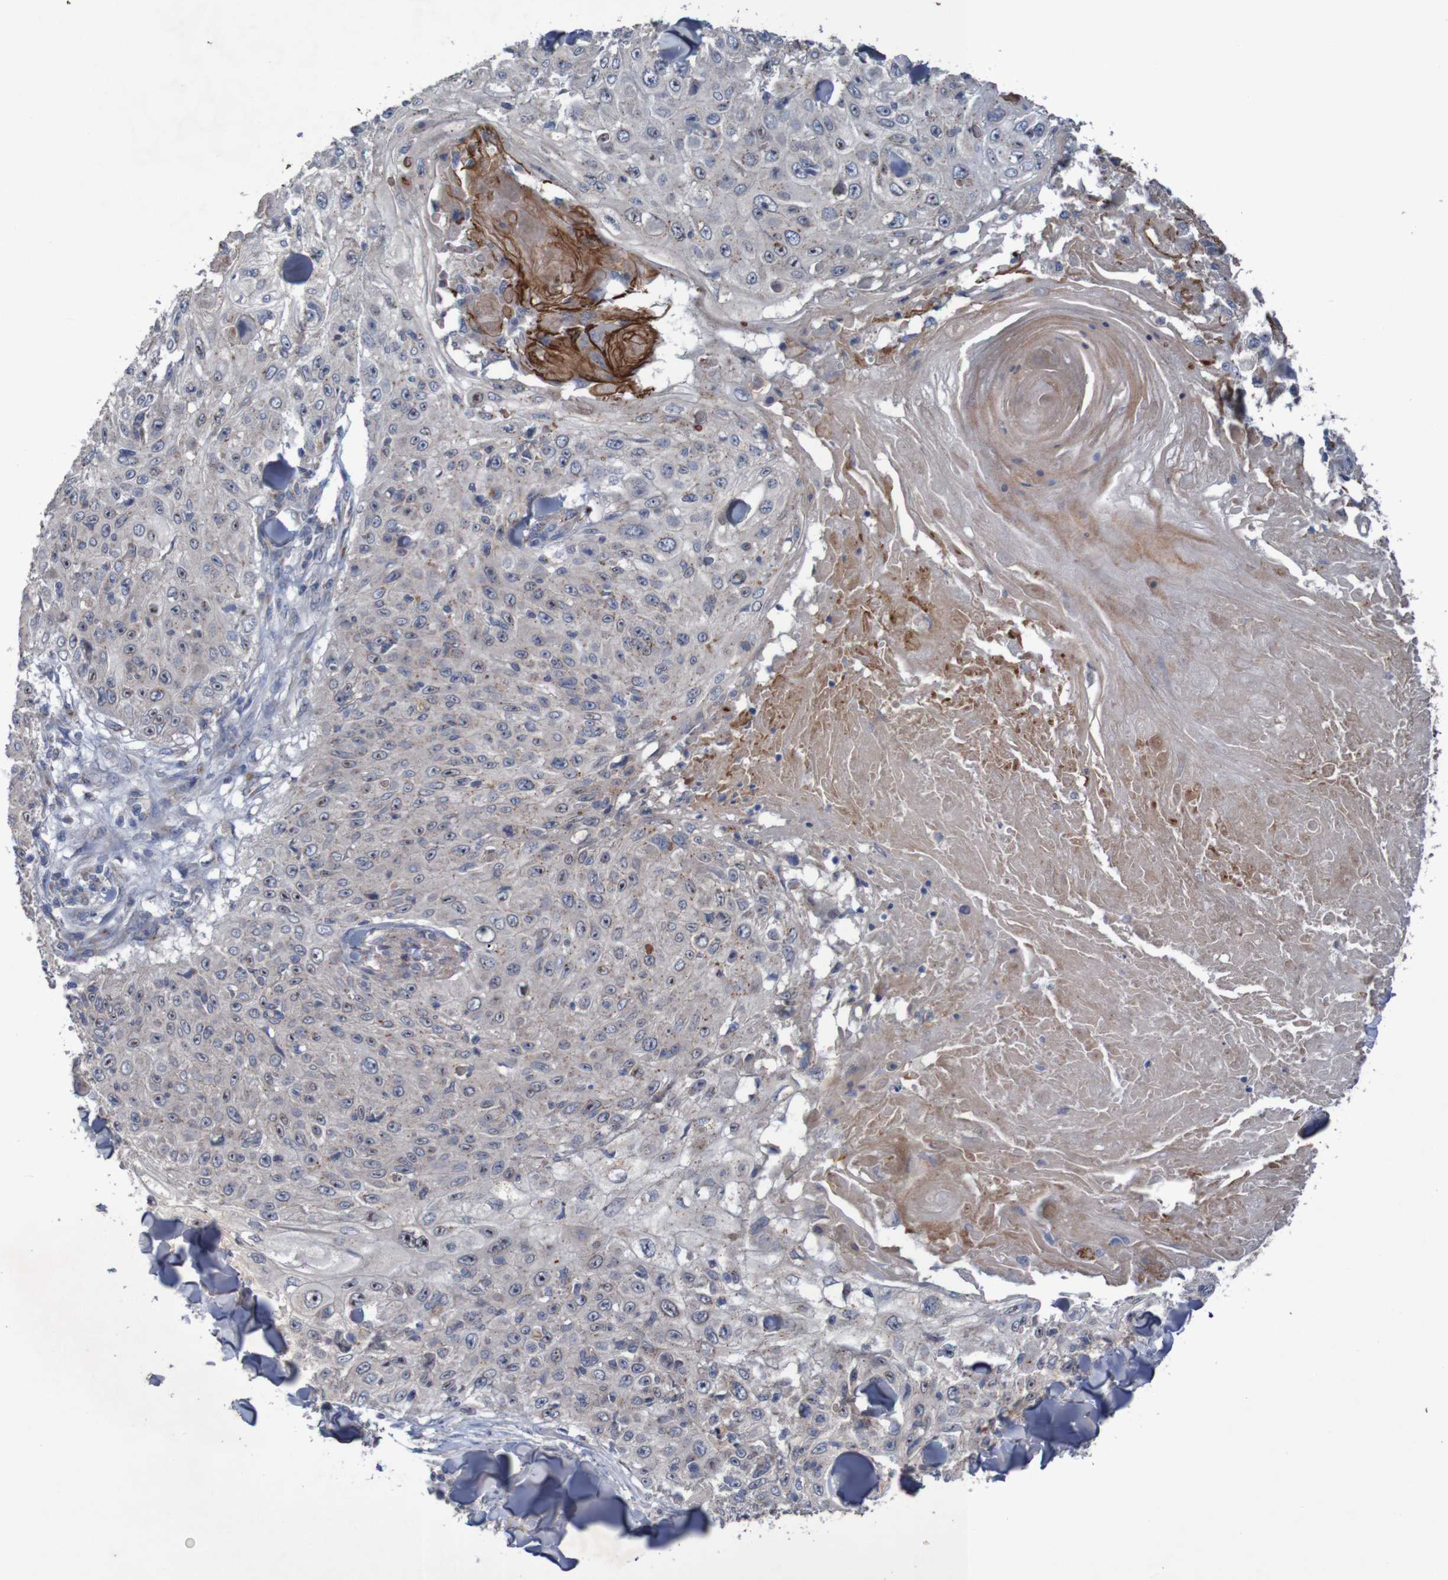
{"staining": {"intensity": "weak", "quantity": ">75%", "location": "cytoplasmic/membranous"}, "tissue": "skin cancer", "cell_type": "Tumor cells", "image_type": "cancer", "snomed": [{"axis": "morphology", "description": "Squamous cell carcinoma, NOS"}, {"axis": "topography", "description": "Skin"}], "caption": "IHC of squamous cell carcinoma (skin) displays low levels of weak cytoplasmic/membranous staining in approximately >75% of tumor cells. Immunohistochemistry stains the protein of interest in brown and the nuclei are stained blue.", "gene": "ANGPT4", "patient": {"sex": "male", "age": 86}}